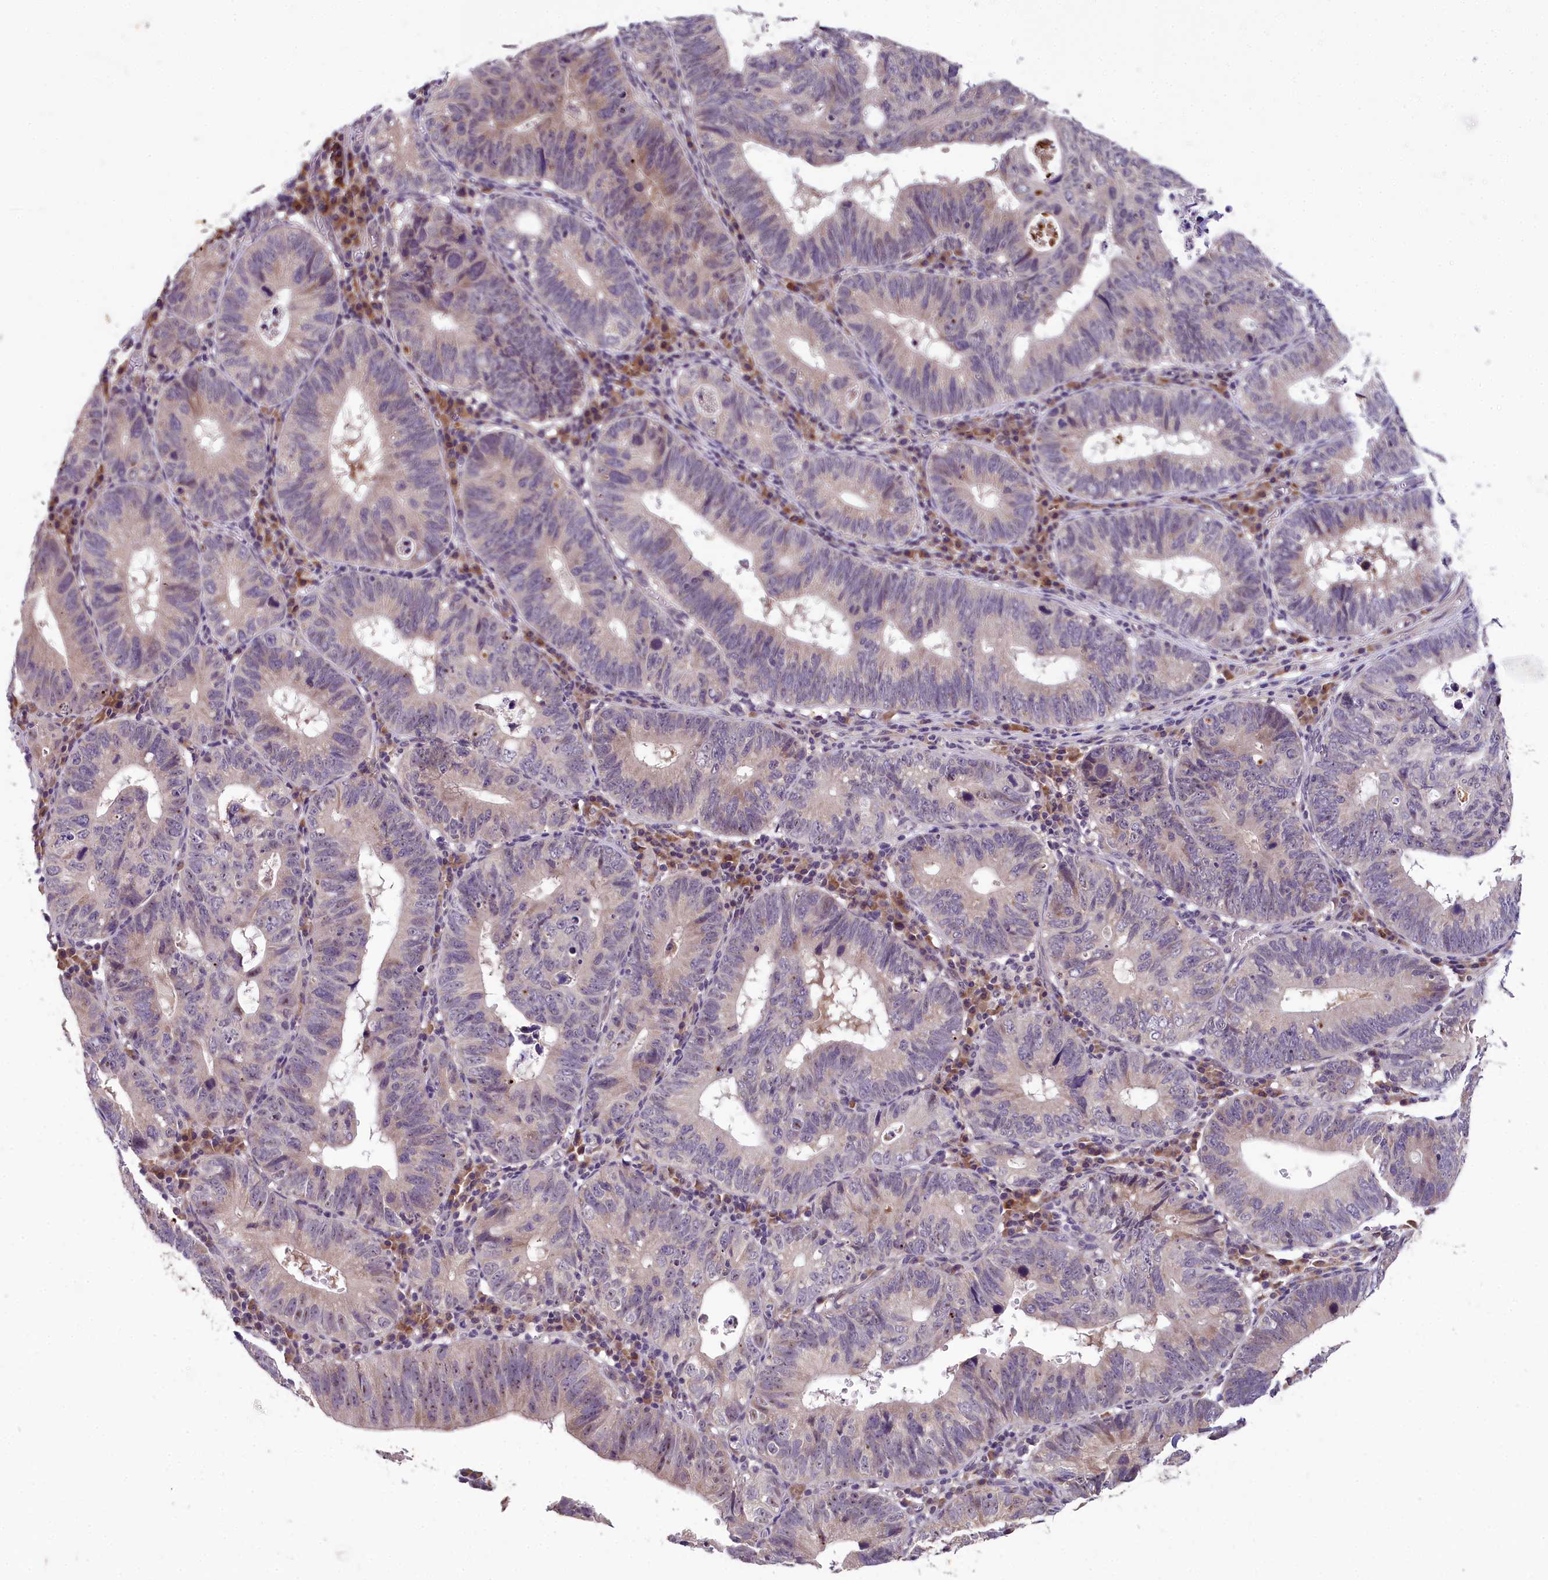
{"staining": {"intensity": "weak", "quantity": "<25%", "location": "cytoplasmic/membranous,nuclear"}, "tissue": "stomach cancer", "cell_type": "Tumor cells", "image_type": "cancer", "snomed": [{"axis": "morphology", "description": "Adenocarcinoma, NOS"}, {"axis": "topography", "description": "Stomach"}], "caption": "Stomach cancer (adenocarcinoma) stained for a protein using immunohistochemistry (IHC) shows no staining tumor cells.", "gene": "ZNF333", "patient": {"sex": "male", "age": 59}}